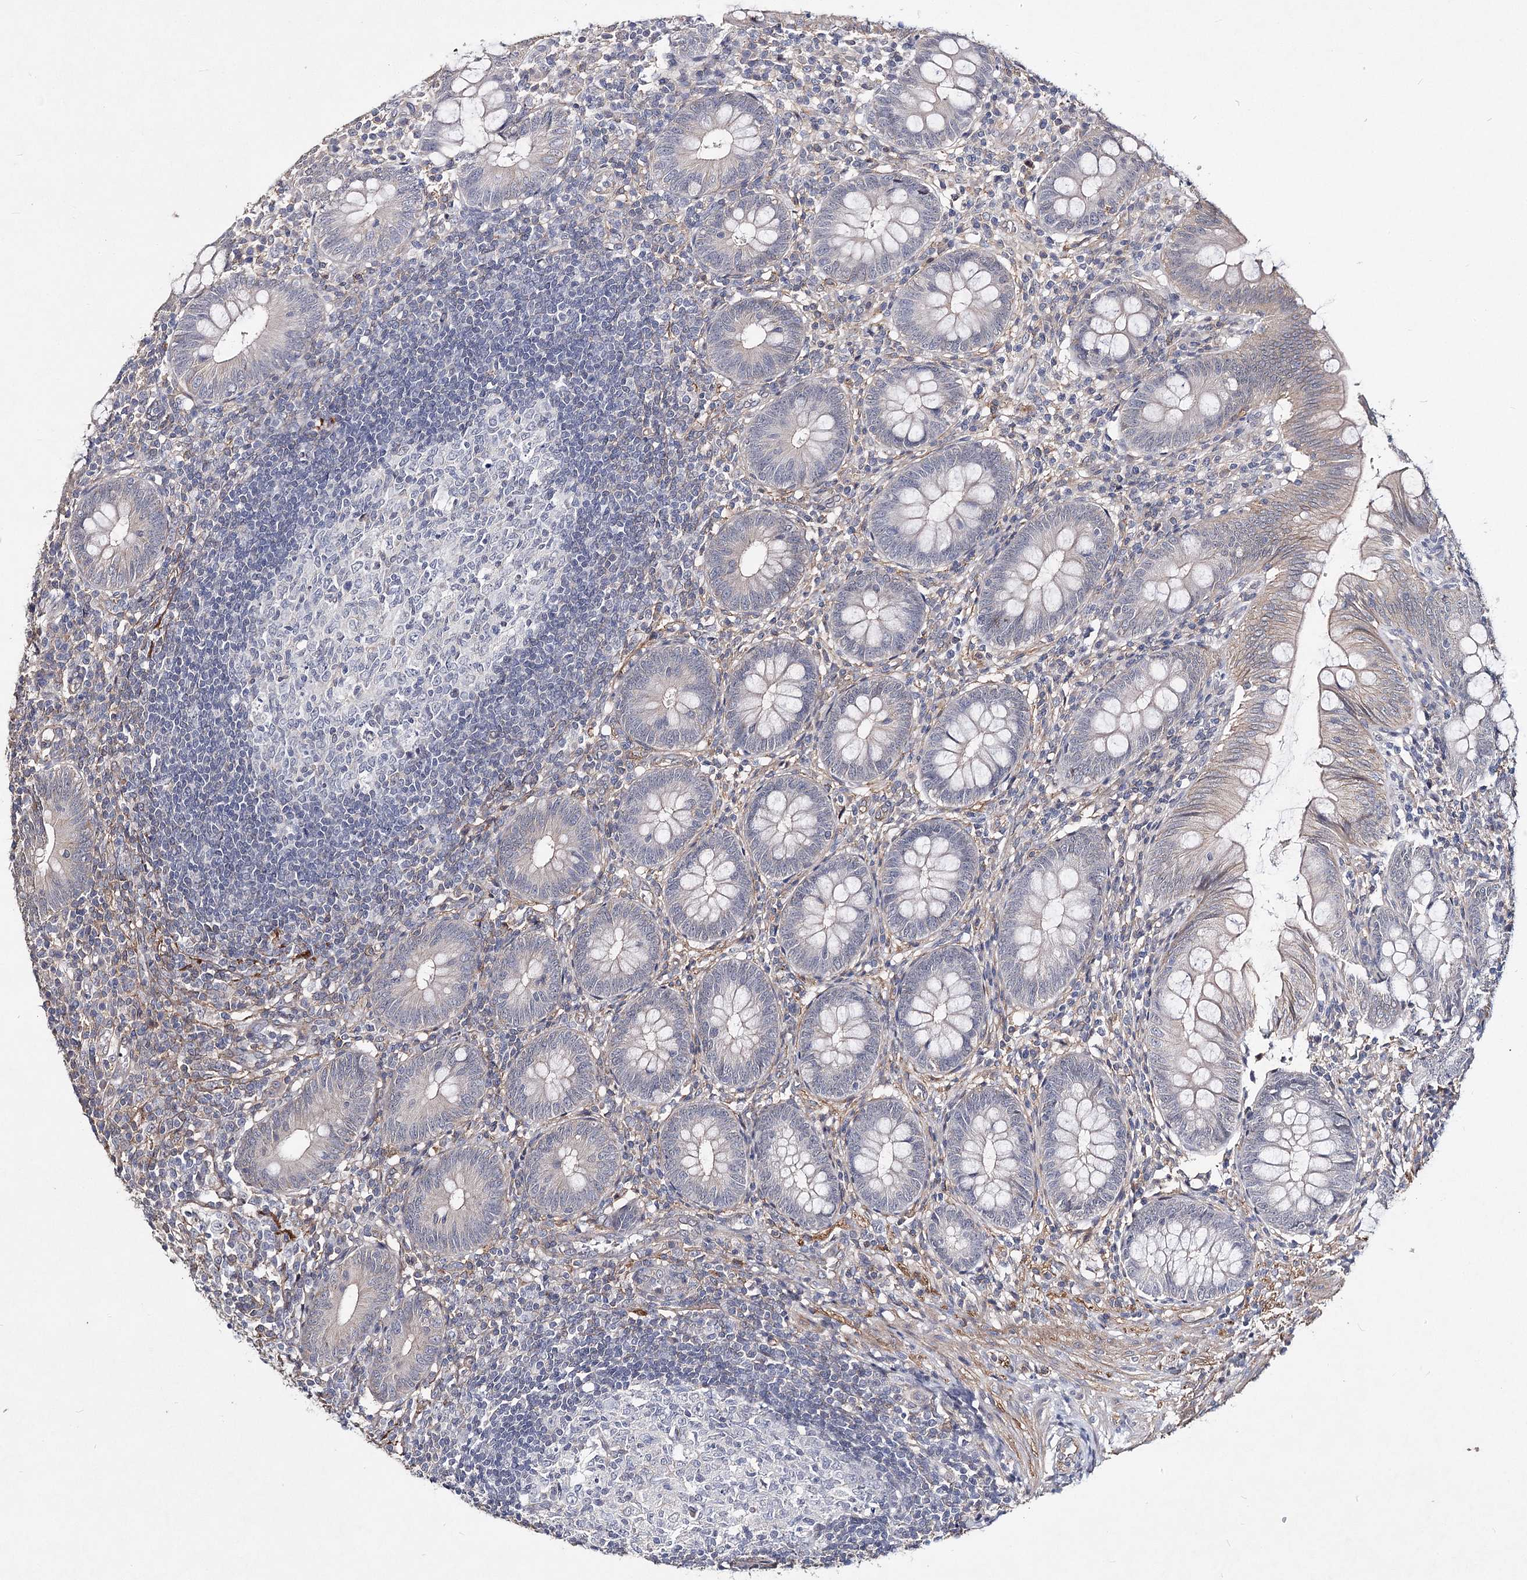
{"staining": {"intensity": "weak", "quantity": "25%-75%", "location": "cytoplasmic/membranous"}, "tissue": "appendix", "cell_type": "Glandular cells", "image_type": "normal", "snomed": [{"axis": "morphology", "description": "Normal tissue, NOS"}, {"axis": "topography", "description": "Appendix"}], "caption": "A brown stain highlights weak cytoplasmic/membranous expression of a protein in glandular cells of benign appendix. Nuclei are stained in blue.", "gene": "TMEM218", "patient": {"sex": "male", "age": 14}}